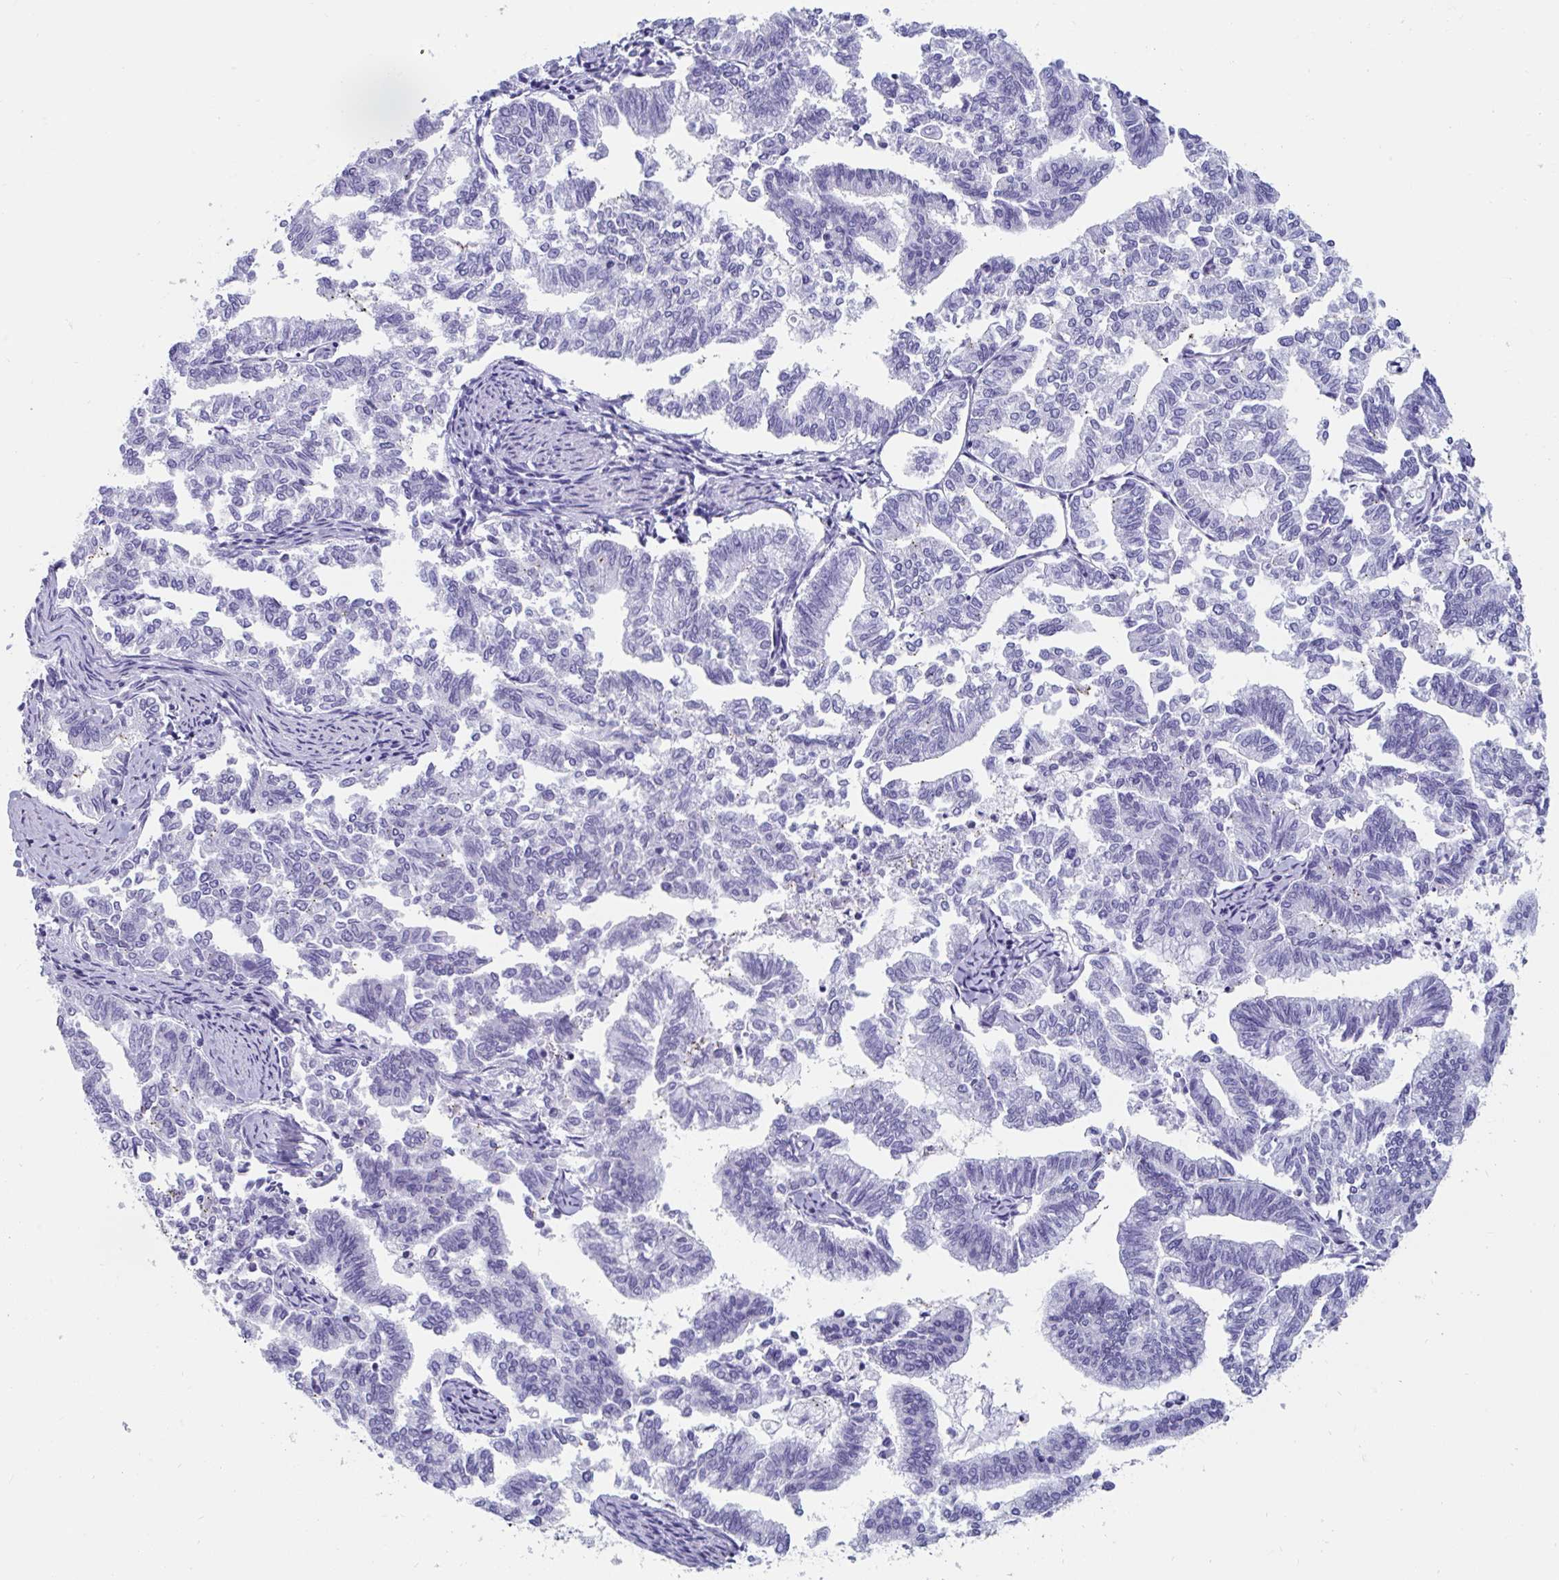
{"staining": {"intensity": "negative", "quantity": "none", "location": "none"}, "tissue": "endometrial cancer", "cell_type": "Tumor cells", "image_type": "cancer", "snomed": [{"axis": "morphology", "description": "Adenocarcinoma, NOS"}, {"axis": "topography", "description": "Endometrium"}], "caption": "Tumor cells are negative for brown protein staining in adenocarcinoma (endometrial). The staining is performed using DAB (3,3'-diaminobenzidine) brown chromogen with nuclei counter-stained in using hematoxylin.", "gene": "GKN2", "patient": {"sex": "female", "age": 79}}